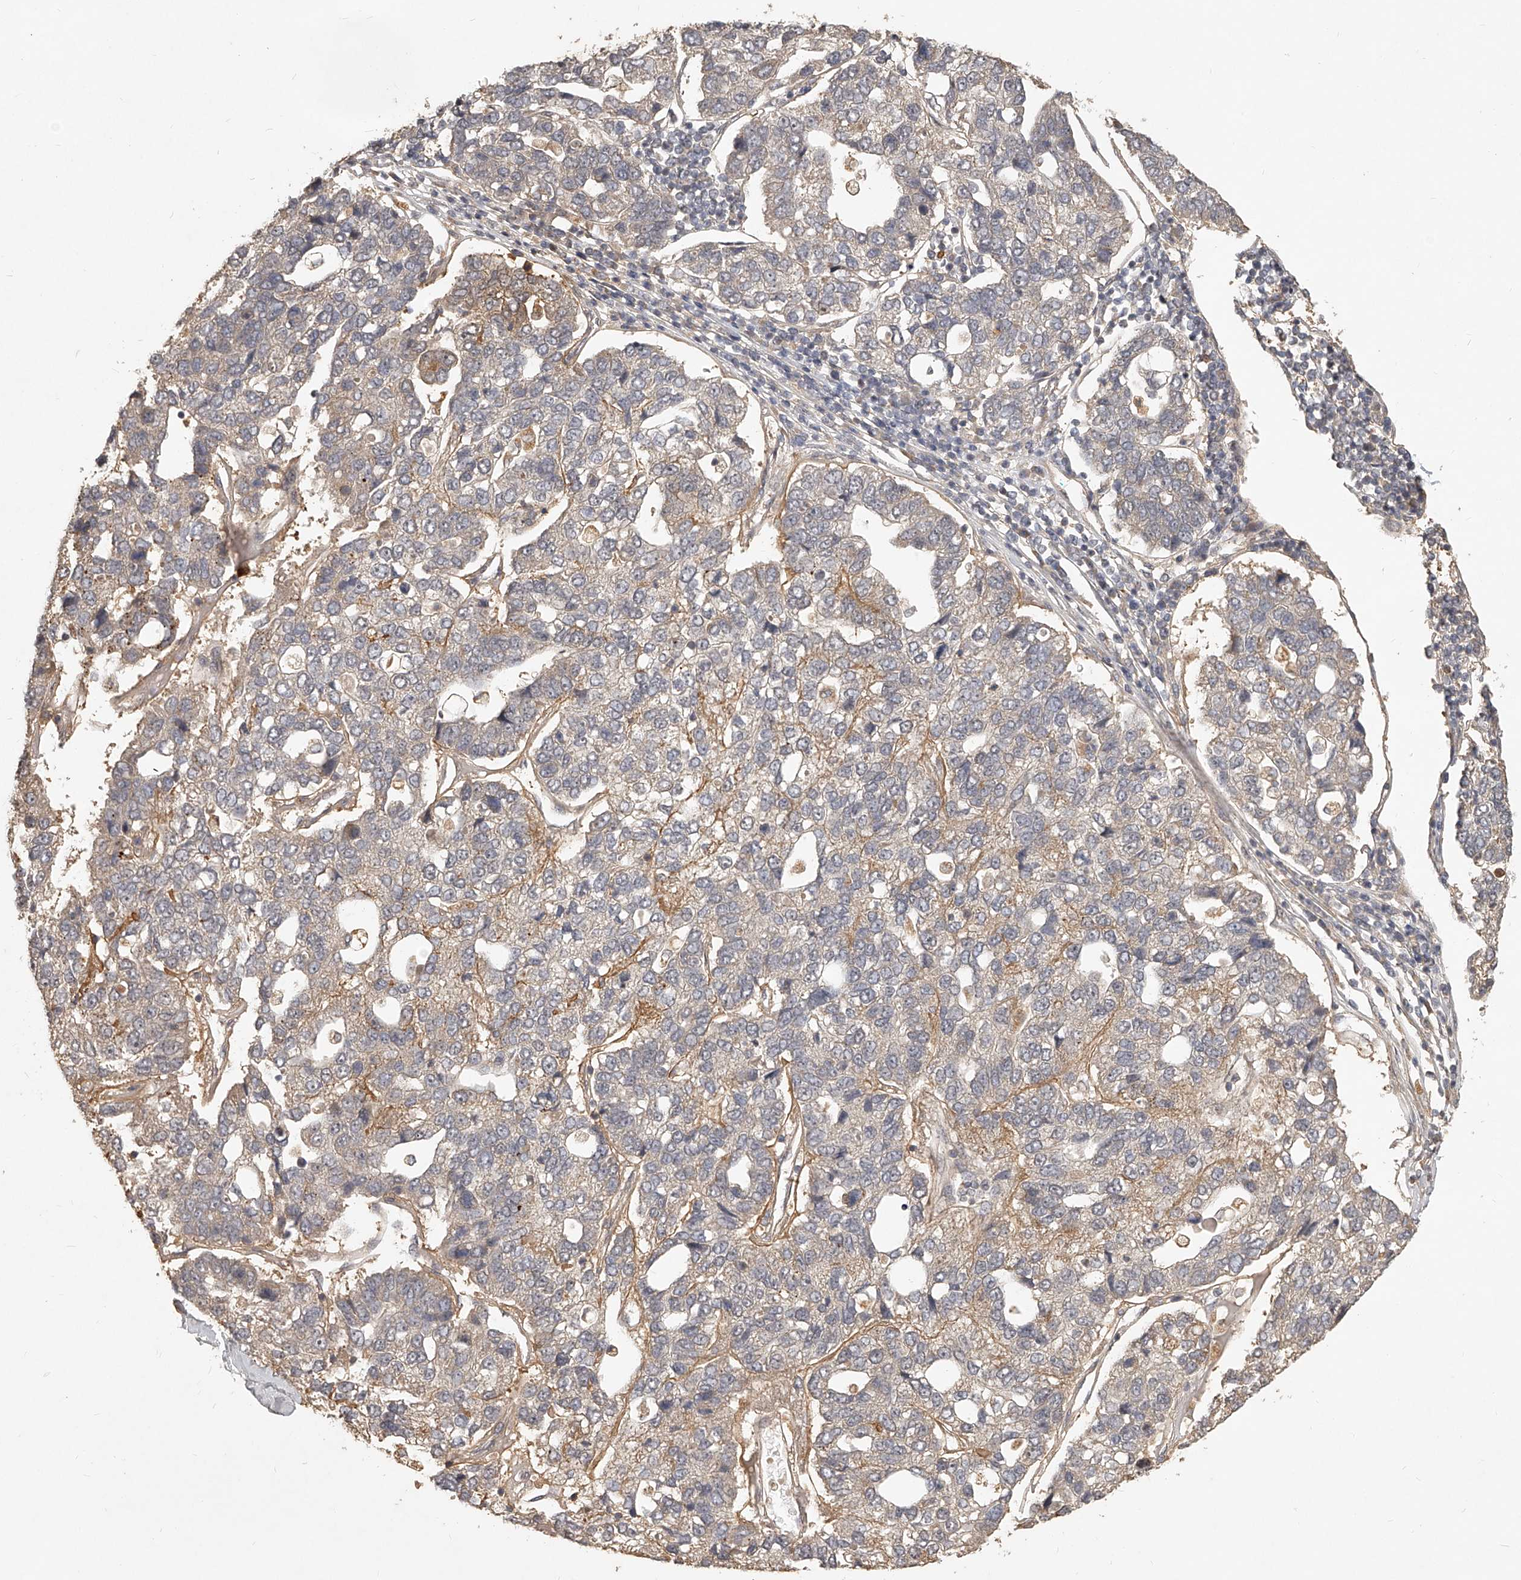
{"staining": {"intensity": "weak", "quantity": "<25%", "location": "cytoplasmic/membranous"}, "tissue": "pancreatic cancer", "cell_type": "Tumor cells", "image_type": "cancer", "snomed": [{"axis": "morphology", "description": "Adenocarcinoma, NOS"}, {"axis": "topography", "description": "Pancreas"}], "caption": "Immunohistochemistry (IHC) photomicrograph of human pancreatic cancer stained for a protein (brown), which demonstrates no positivity in tumor cells.", "gene": "SLC37A1", "patient": {"sex": "female", "age": 61}}